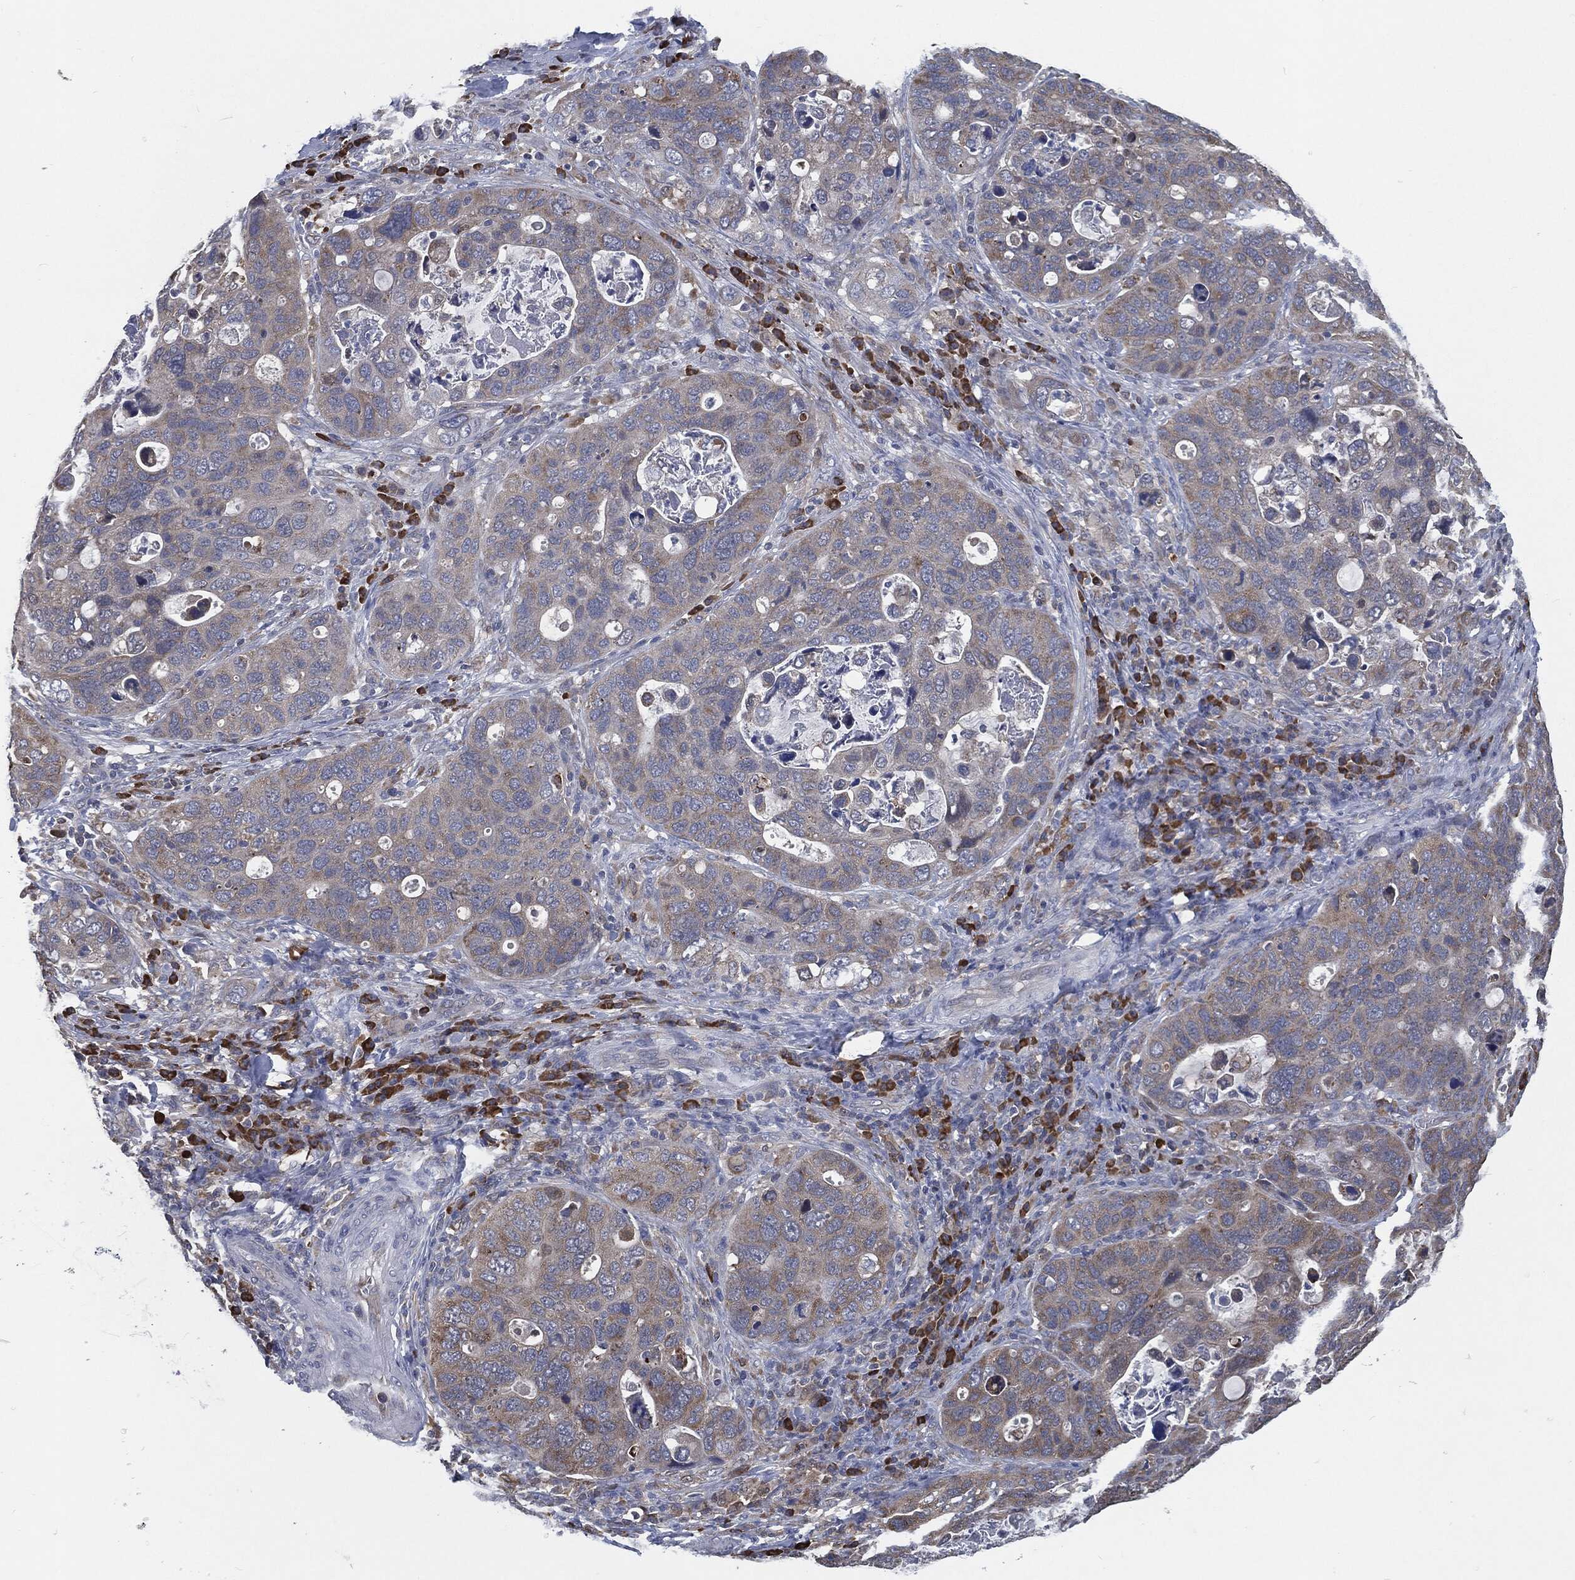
{"staining": {"intensity": "moderate", "quantity": "<25%", "location": "cytoplasmic/membranous"}, "tissue": "stomach cancer", "cell_type": "Tumor cells", "image_type": "cancer", "snomed": [{"axis": "morphology", "description": "Adenocarcinoma, NOS"}, {"axis": "topography", "description": "Stomach"}], "caption": "Stomach cancer stained for a protein displays moderate cytoplasmic/membranous positivity in tumor cells.", "gene": "PRDX4", "patient": {"sex": "male", "age": 54}}